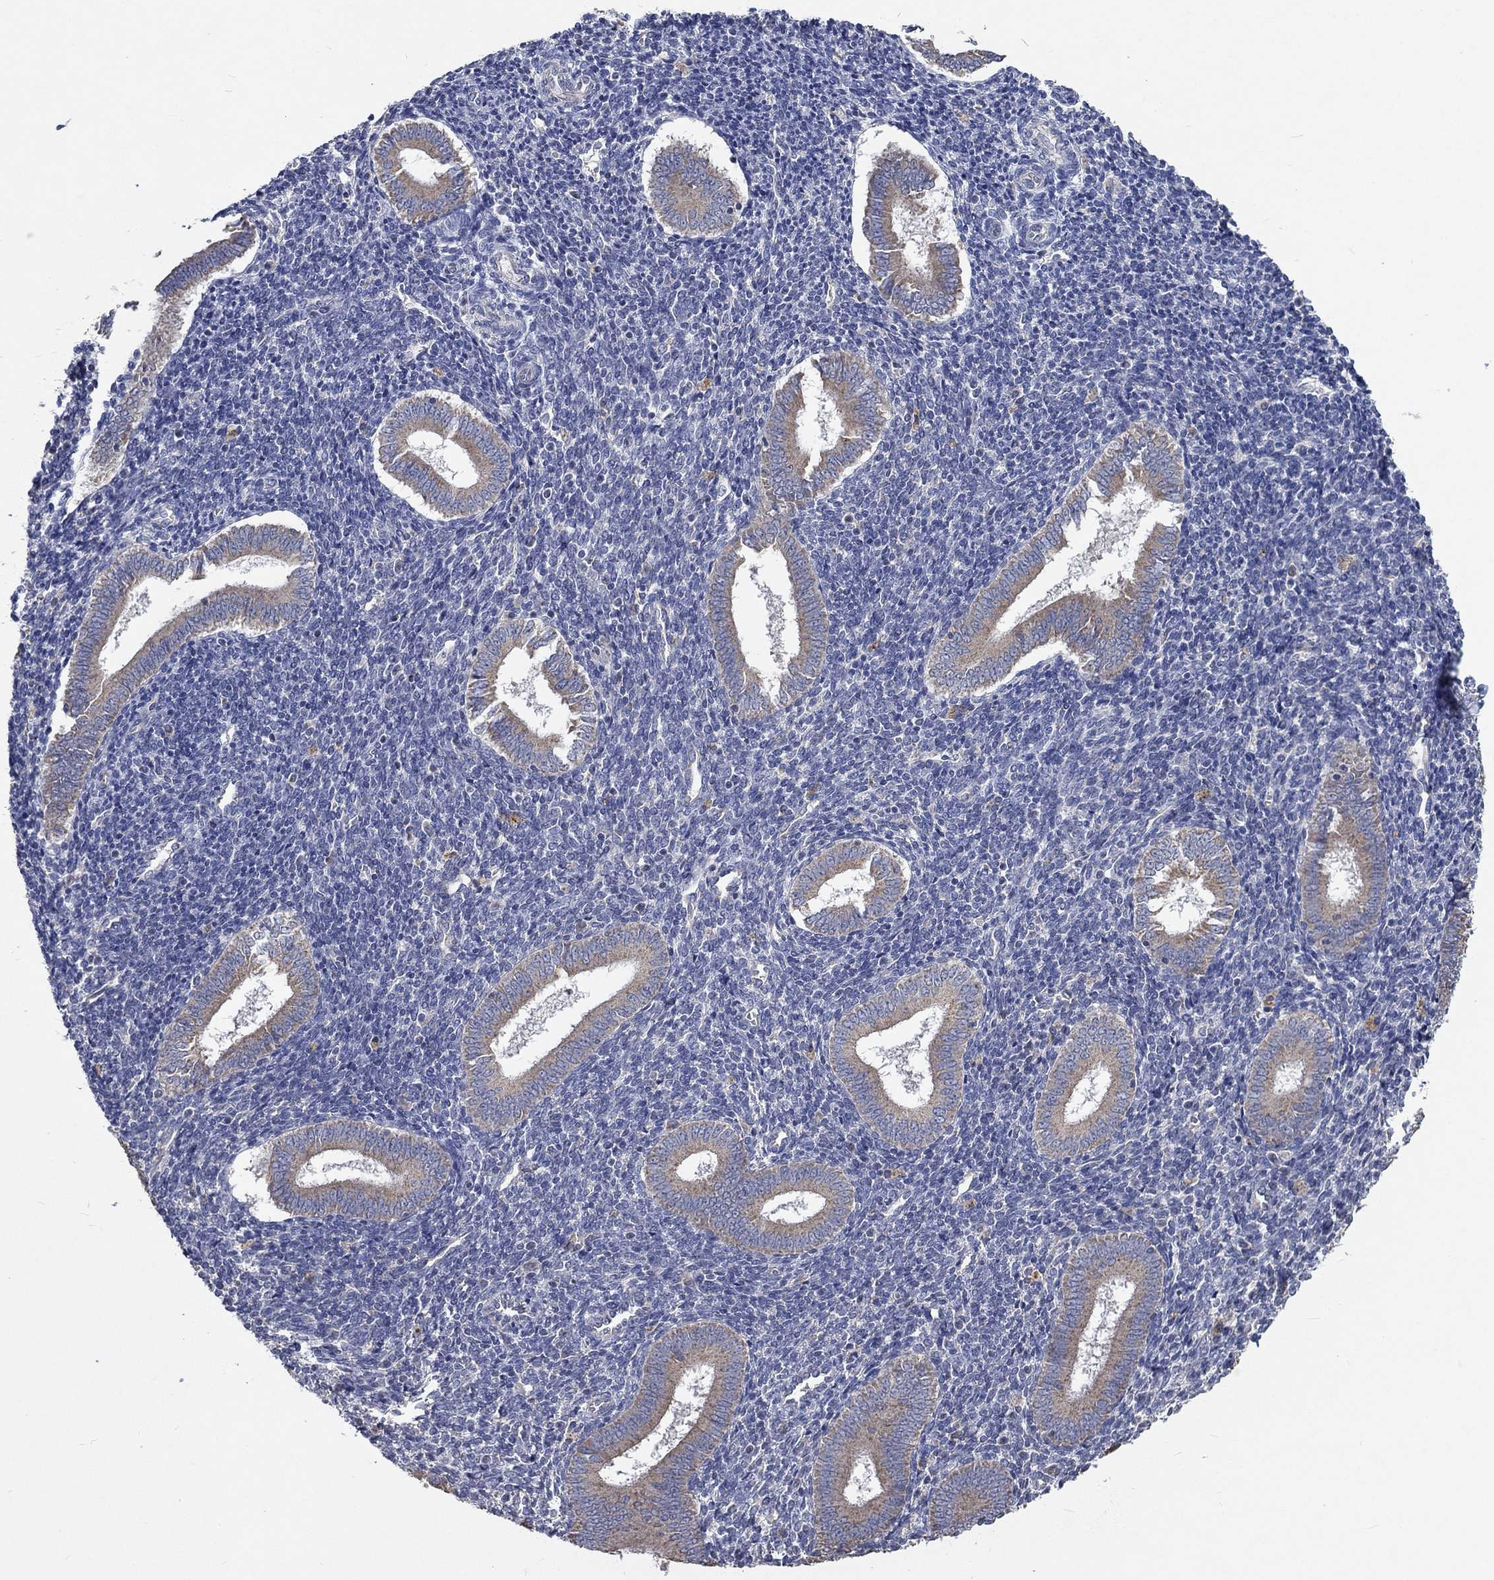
{"staining": {"intensity": "negative", "quantity": "none", "location": "none"}, "tissue": "endometrium", "cell_type": "Cells in endometrial stroma", "image_type": "normal", "snomed": [{"axis": "morphology", "description": "Normal tissue, NOS"}, {"axis": "topography", "description": "Endometrium"}], "caption": "An immunohistochemistry micrograph of unremarkable endometrium is shown. There is no staining in cells in endometrial stroma of endometrium. Nuclei are stained in blue.", "gene": "UGT8", "patient": {"sex": "female", "age": 25}}